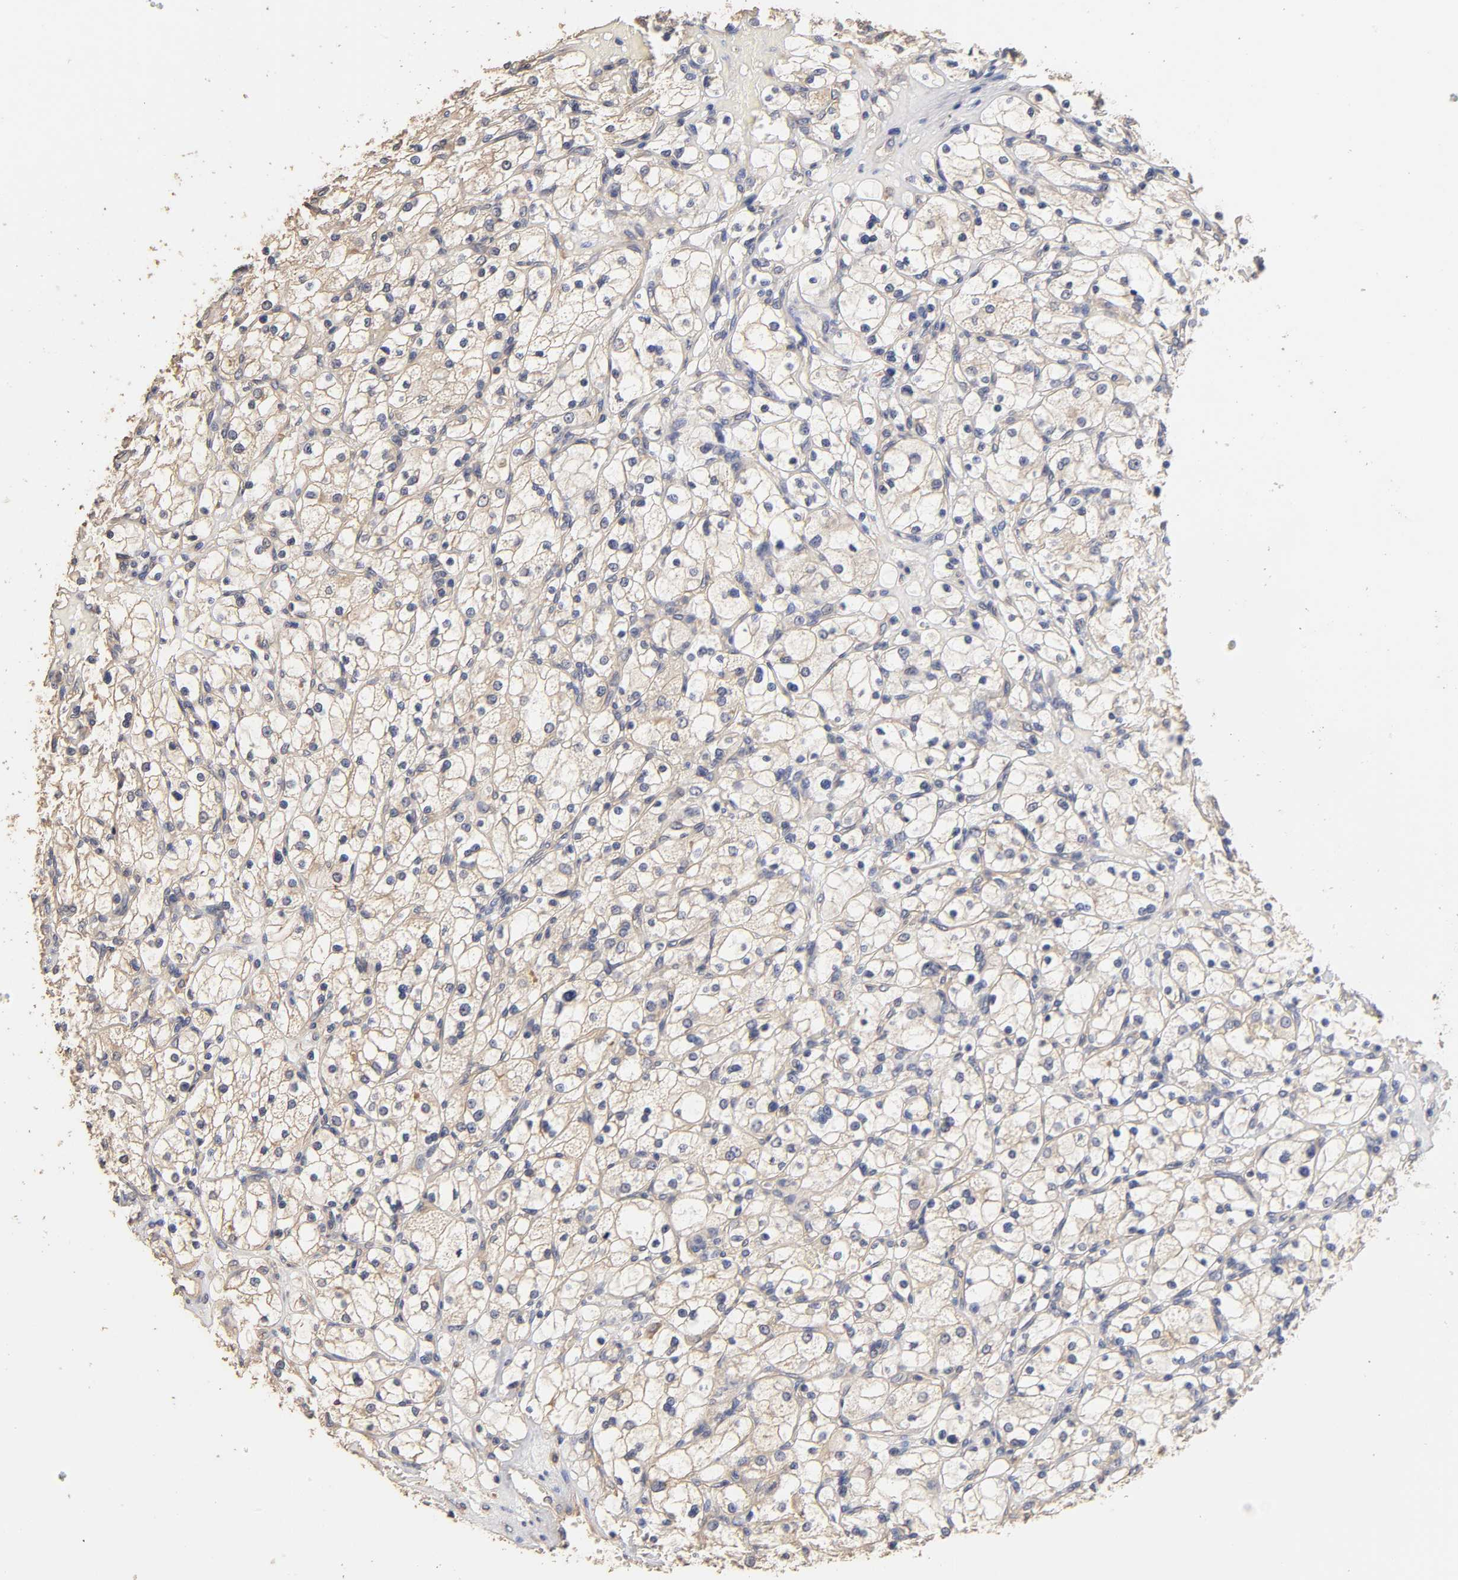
{"staining": {"intensity": "negative", "quantity": "none", "location": "none"}, "tissue": "renal cancer", "cell_type": "Tumor cells", "image_type": "cancer", "snomed": [{"axis": "morphology", "description": "Adenocarcinoma, NOS"}, {"axis": "topography", "description": "Kidney"}], "caption": "Immunohistochemistry (IHC) image of human renal cancer (adenocarcinoma) stained for a protein (brown), which reveals no expression in tumor cells.", "gene": "VSIG4", "patient": {"sex": "female", "age": 83}}